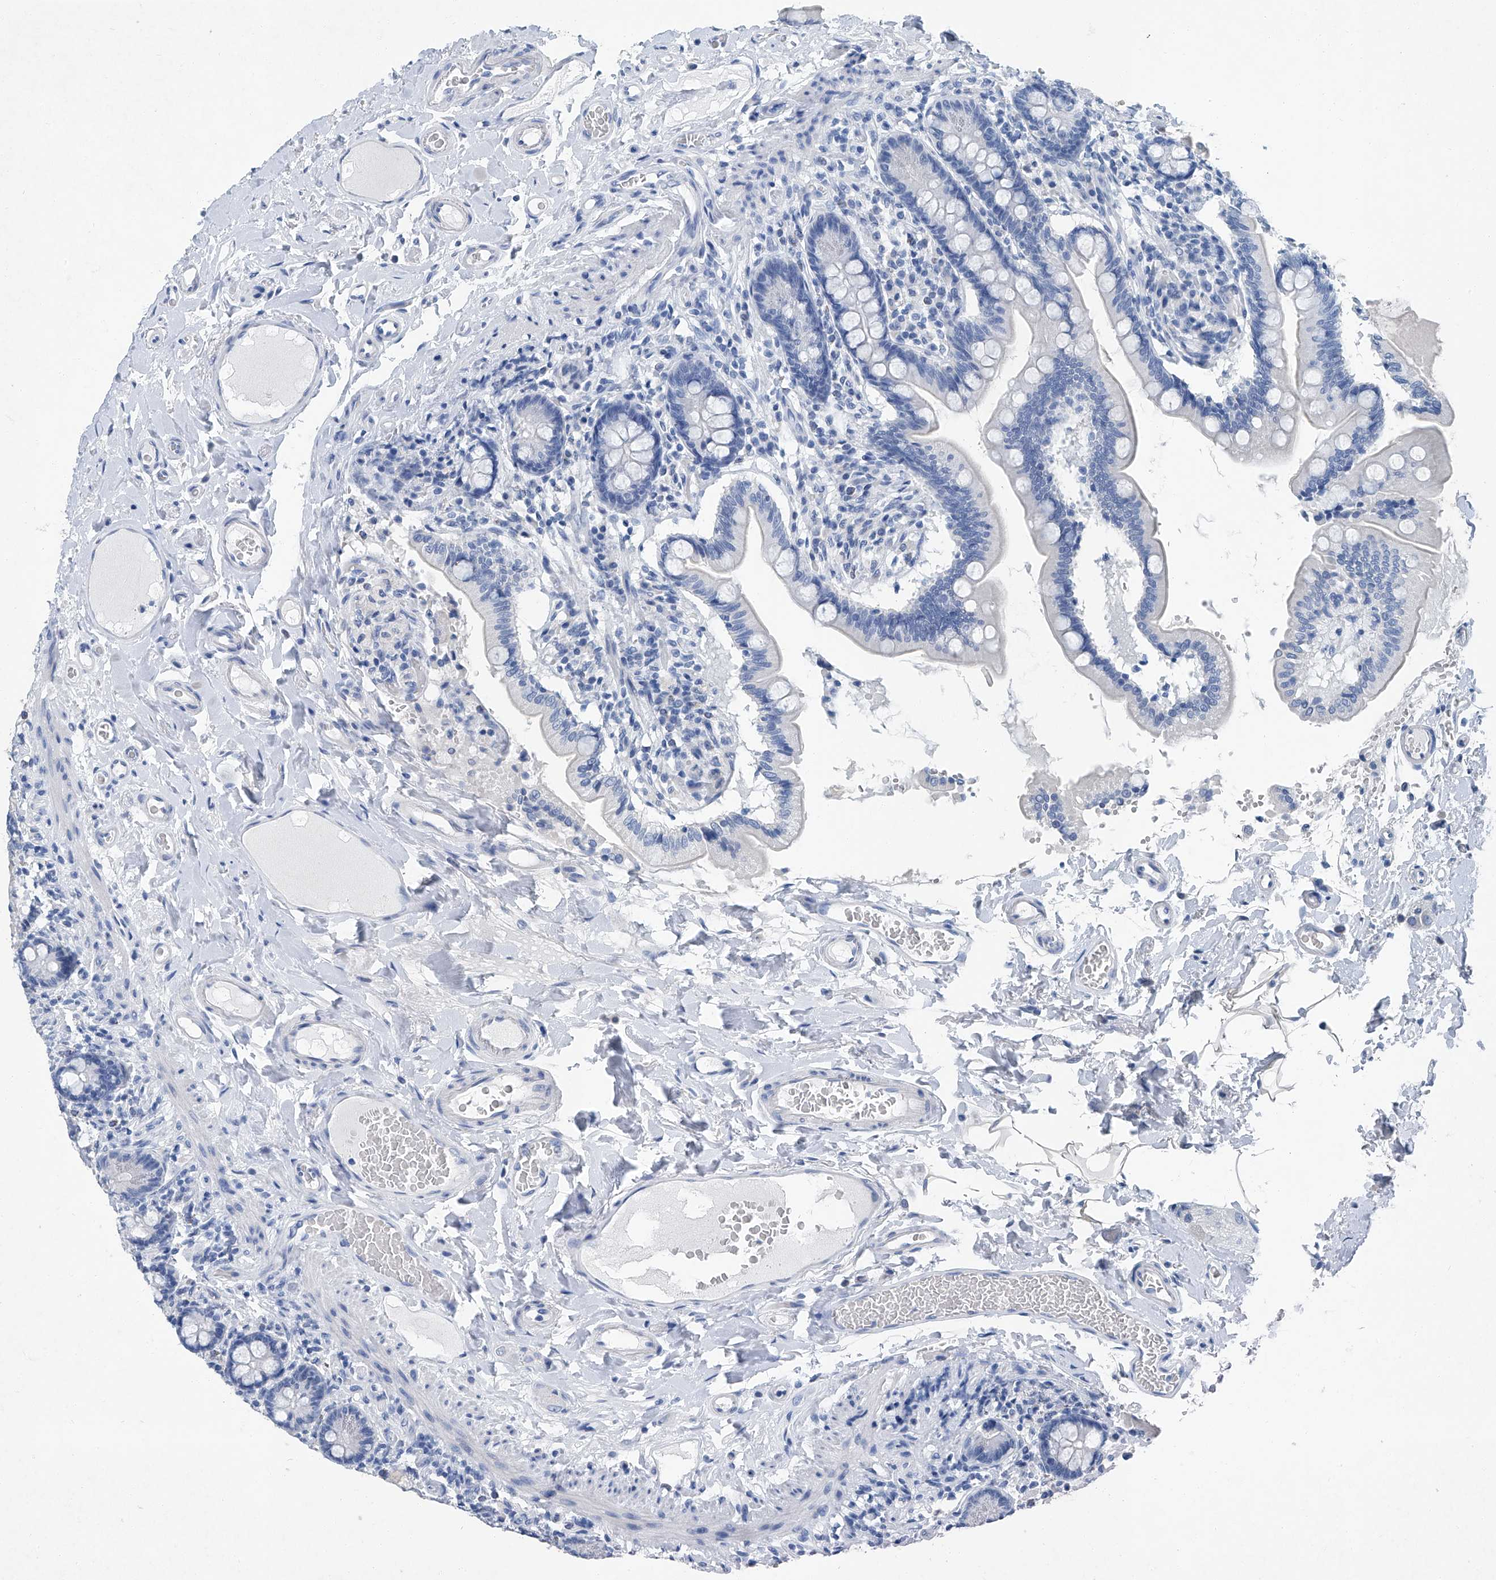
{"staining": {"intensity": "negative", "quantity": "none", "location": "none"}, "tissue": "small intestine", "cell_type": "Glandular cells", "image_type": "normal", "snomed": [{"axis": "morphology", "description": "Normal tissue, NOS"}, {"axis": "topography", "description": "Small intestine"}], "caption": "High power microscopy photomicrograph of an immunohistochemistry (IHC) histopathology image of normal small intestine, revealing no significant expression in glandular cells. Brightfield microscopy of immunohistochemistry stained with DAB (brown) and hematoxylin (blue), captured at high magnification.", "gene": "CYP2A7", "patient": {"sex": "female", "age": 64}}